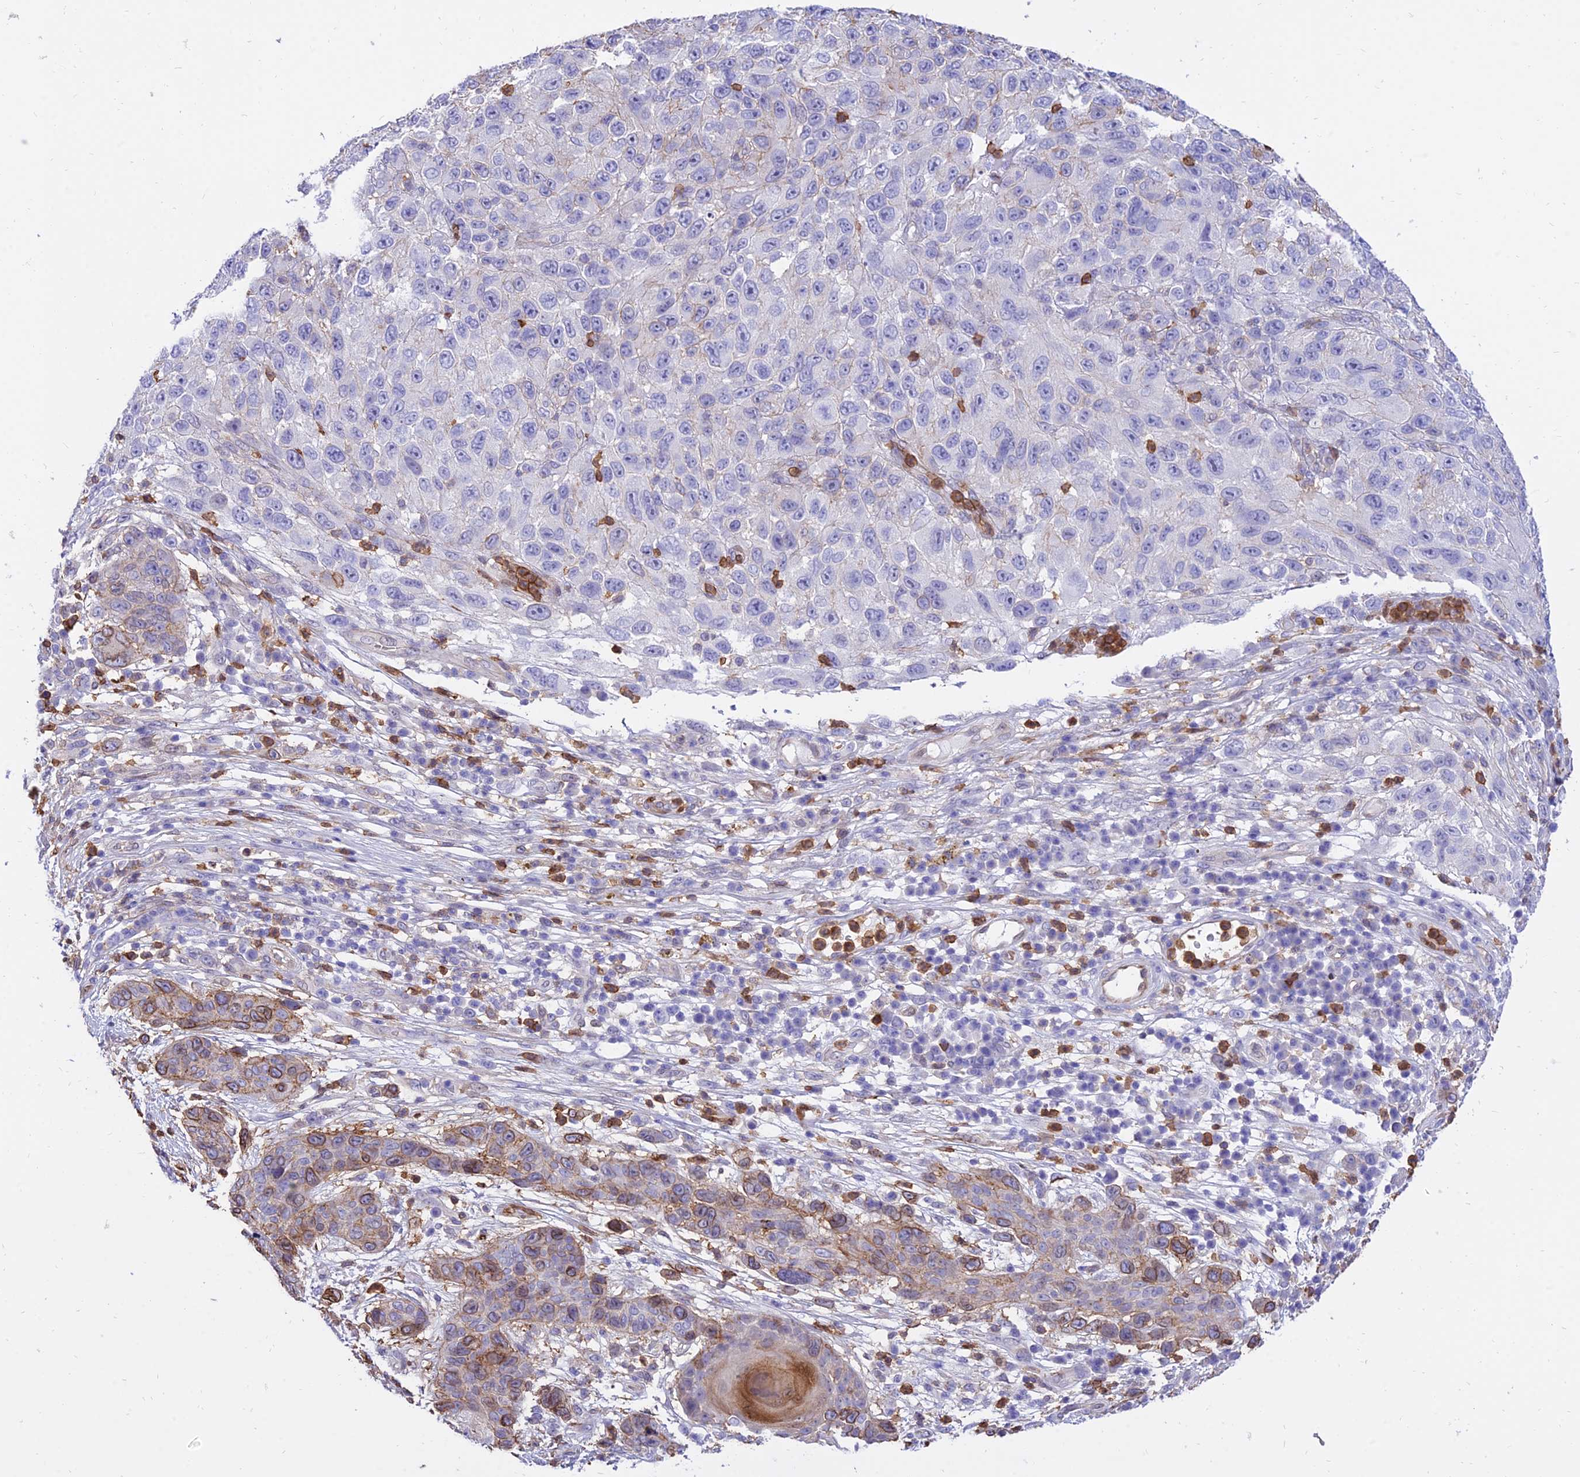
{"staining": {"intensity": "moderate", "quantity": "<25%", "location": "cytoplasmic/membranous"}, "tissue": "melanoma", "cell_type": "Tumor cells", "image_type": "cancer", "snomed": [{"axis": "morphology", "description": "Malignant melanoma, NOS"}, {"axis": "topography", "description": "Skin"}], "caption": "Brown immunohistochemical staining in human malignant melanoma exhibits moderate cytoplasmic/membranous positivity in approximately <25% of tumor cells.", "gene": "SREK1IP1", "patient": {"sex": "female", "age": 96}}